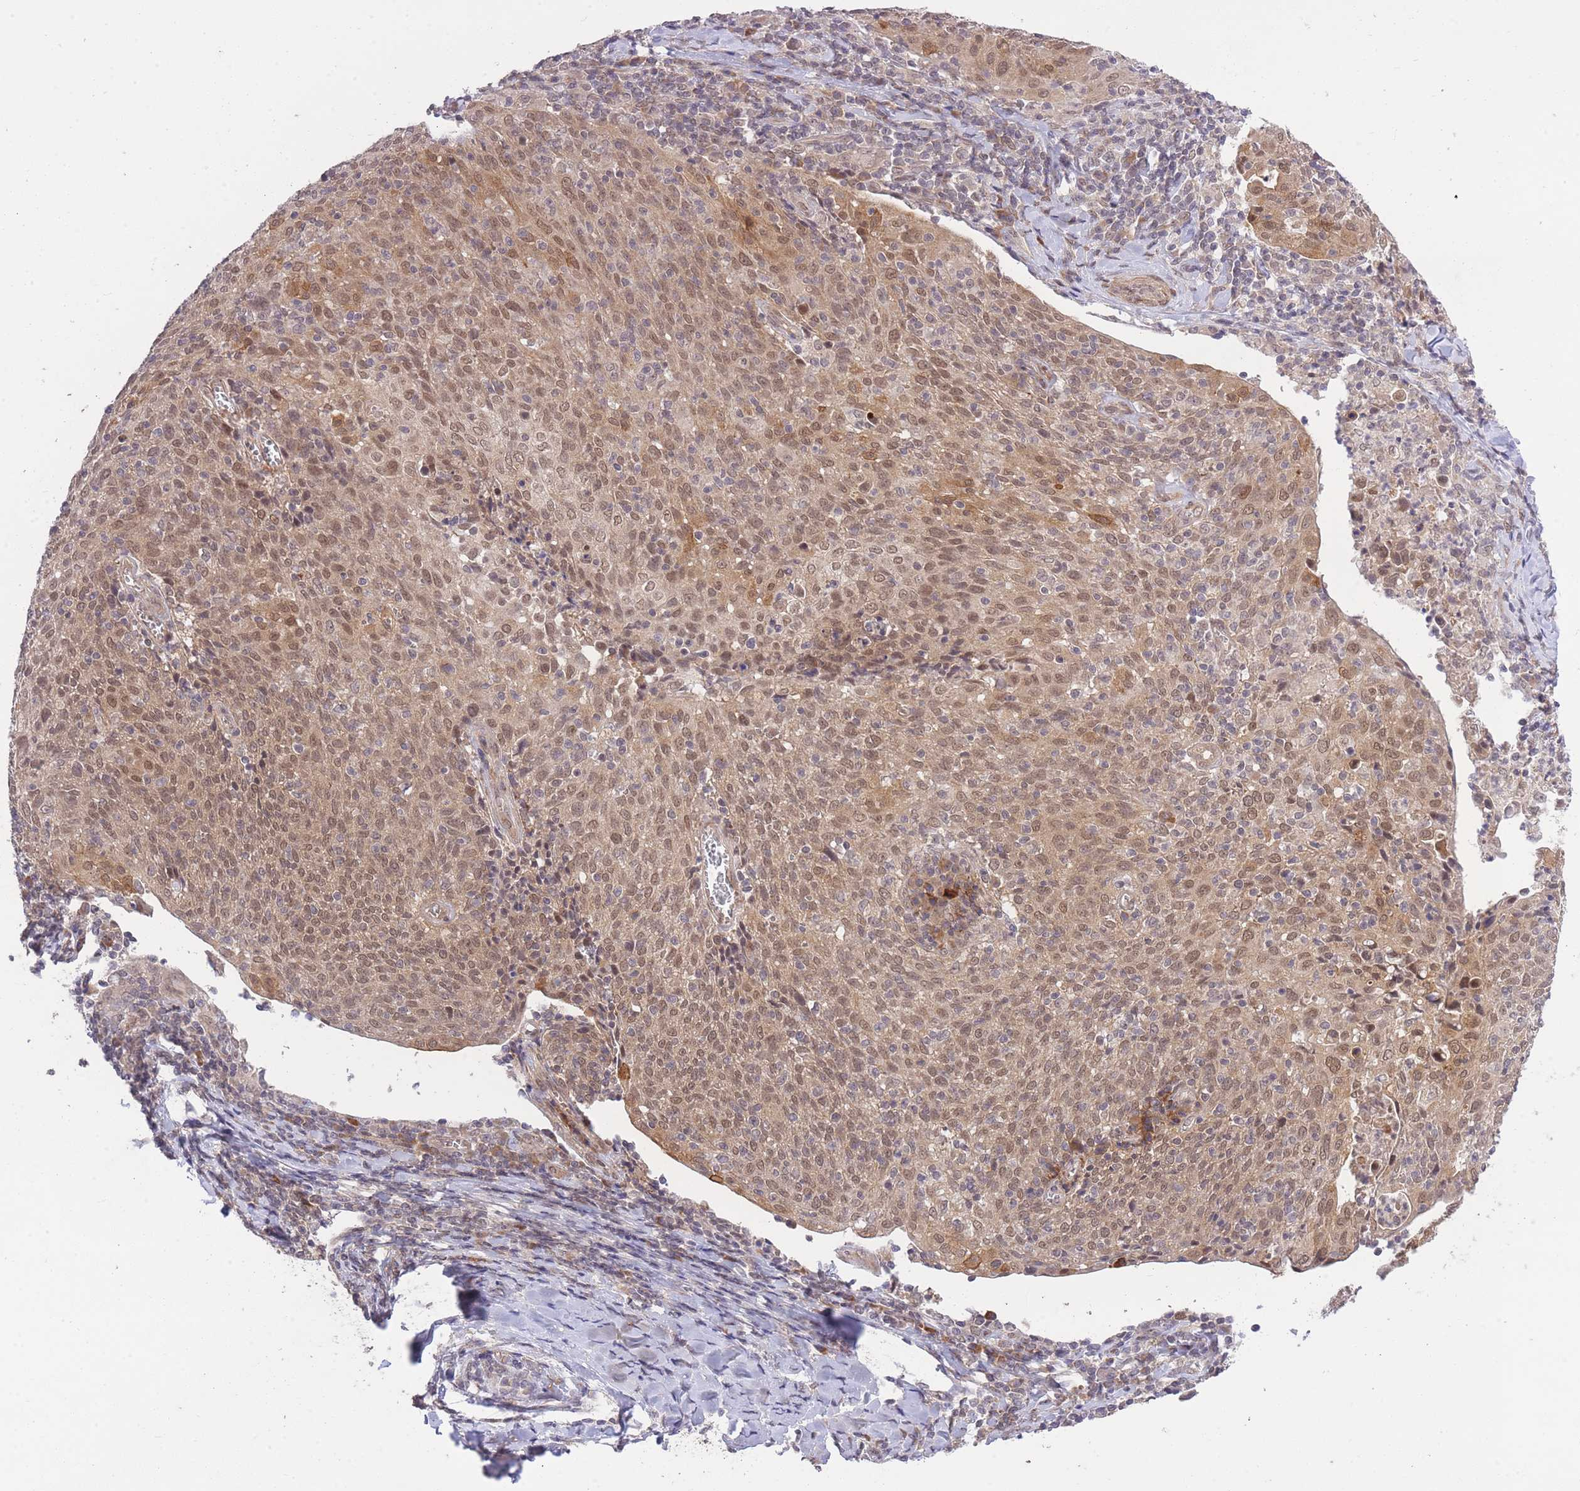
{"staining": {"intensity": "moderate", "quantity": "25%-75%", "location": "nuclear"}, "tissue": "cervical cancer", "cell_type": "Tumor cells", "image_type": "cancer", "snomed": [{"axis": "morphology", "description": "Squamous cell carcinoma, NOS"}, {"axis": "topography", "description": "Cervix"}], "caption": "High-magnification brightfield microscopy of cervical squamous cell carcinoma stained with DAB (3,3'-diaminobenzidine) (brown) and counterstained with hematoxylin (blue). tumor cells exhibit moderate nuclear positivity is seen in approximately25%-75% of cells.", "gene": "ELOA2", "patient": {"sex": "female", "age": 52}}